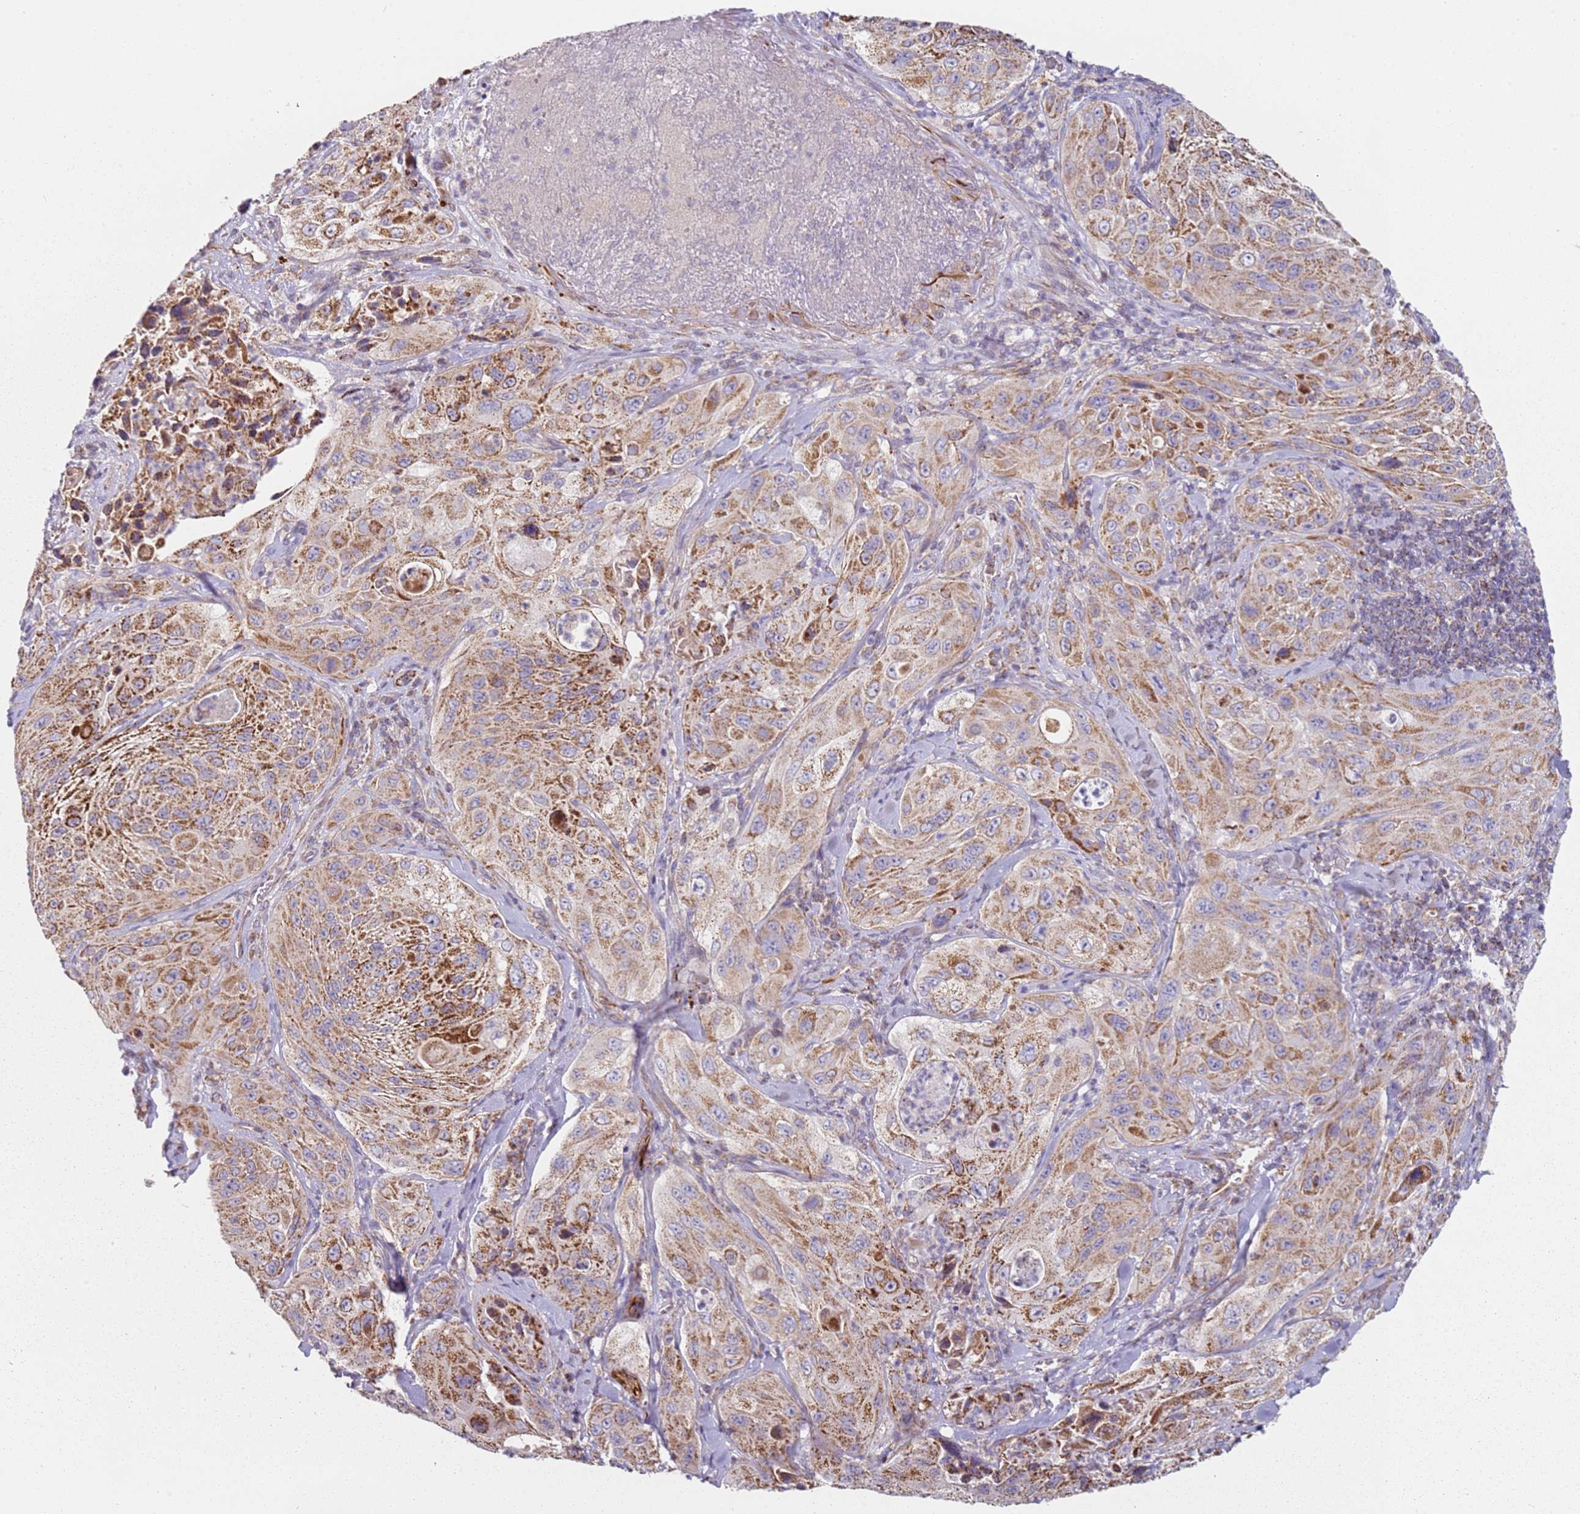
{"staining": {"intensity": "moderate", "quantity": ">75%", "location": "cytoplasmic/membranous"}, "tissue": "cervical cancer", "cell_type": "Tumor cells", "image_type": "cancer", "snomed": [{"axis": "morphology", "description": "Squamous cell carcinoma, NOS"}, {"axis": "topography", "description": "Cervix"}], "caption": "An immunohistochemistry (IHC) image of tumor tissue is shown. Protein staining in brown shows moderate cytoplasmic/membranous positivity in cervical cancer (squamous cell carcinoma) within tumor cells.", "gene": "ALS2", "patient": {"sex": "female", "age": 42}}